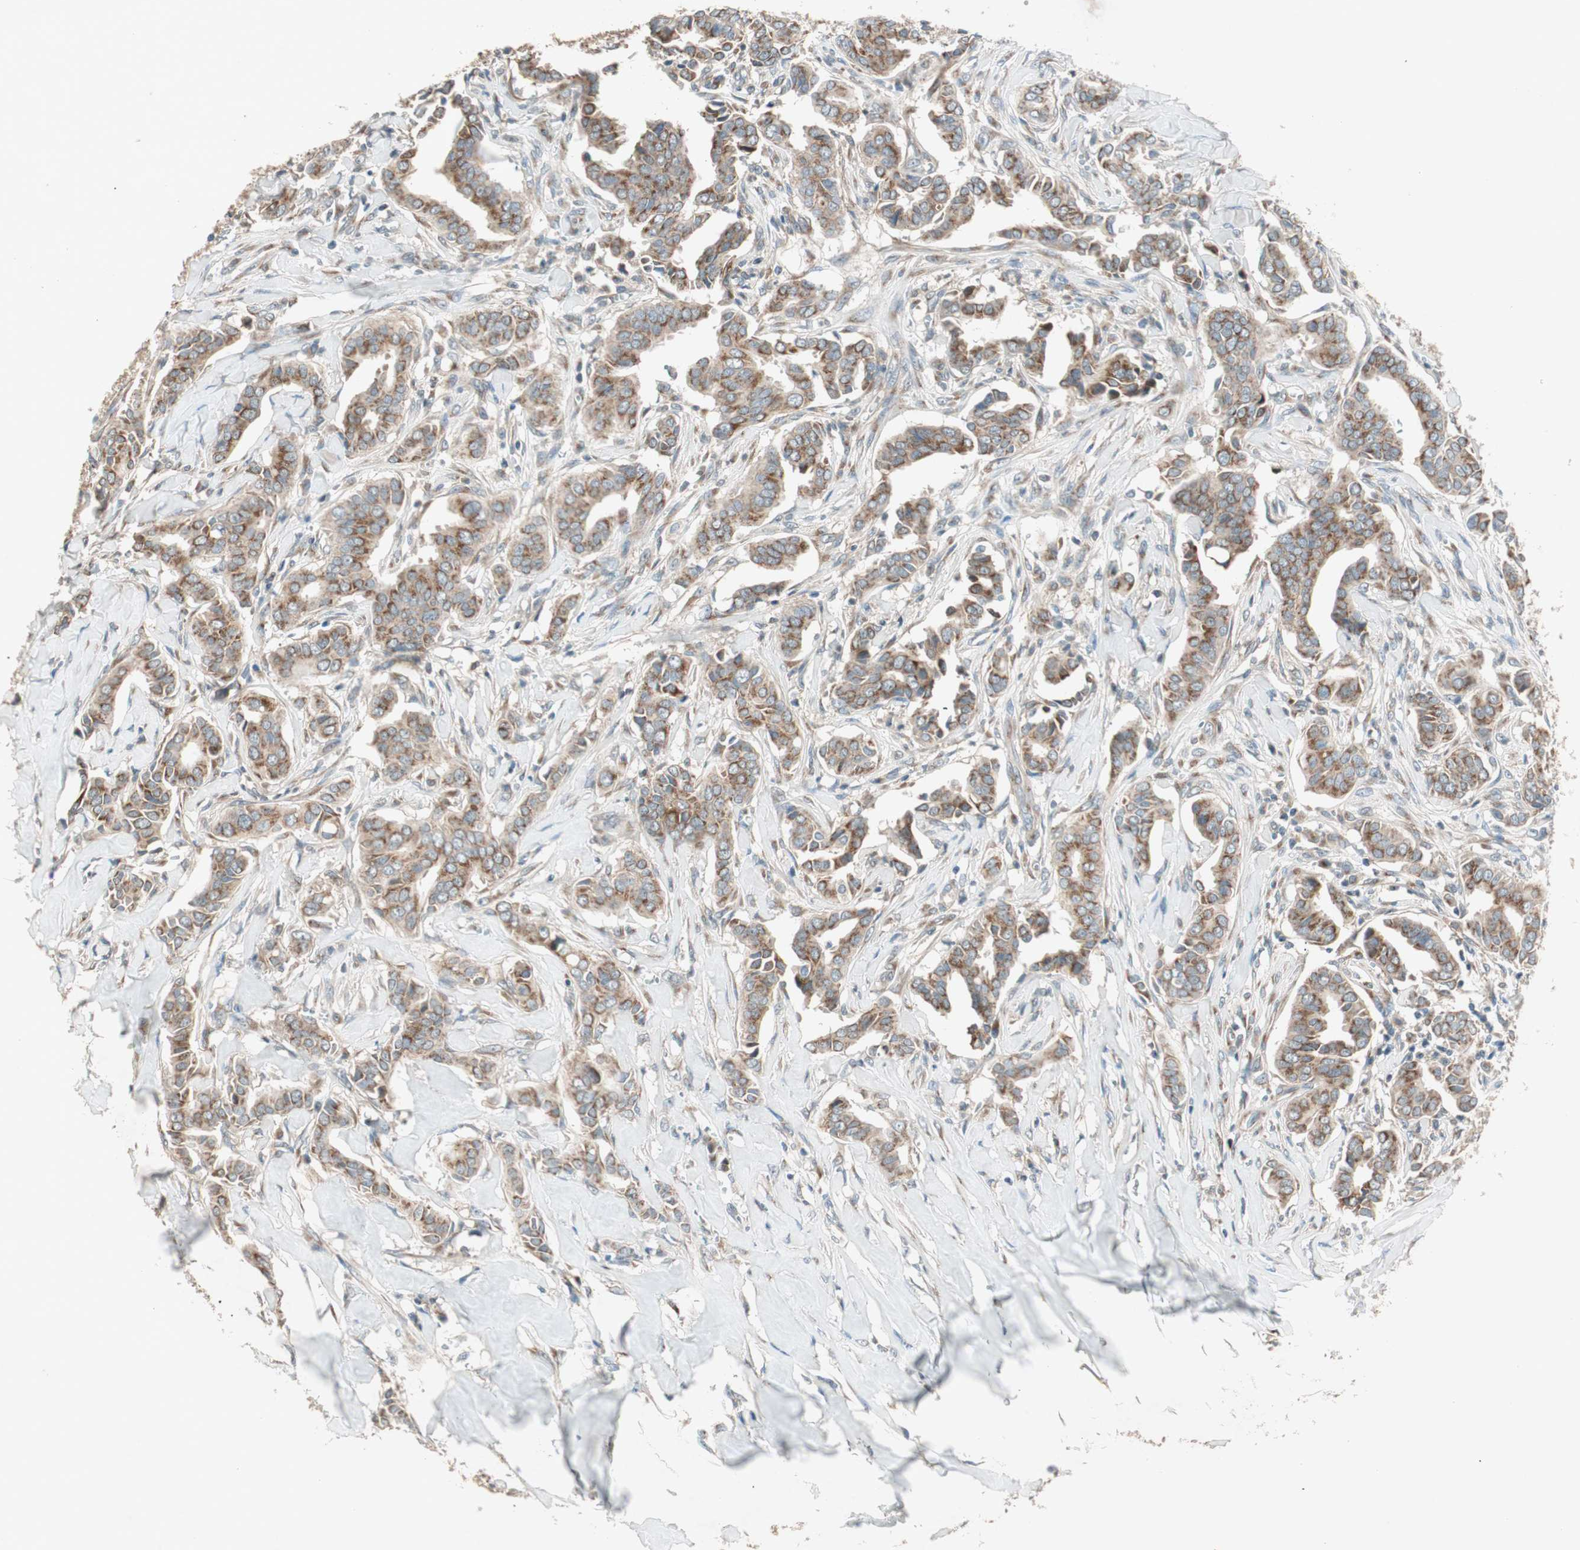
{"staining": {"intensity": "moderate", "quantity": ">75%", "location": "cytoplasmic/membranous"}, "tissue": "head and neck cancer", "cell_type": "Tumor cells", "image_type": "cancer", "snomed": [{"axis": "morphology", "description": "Adenocarcinoma, NOS"}, {"axis": "topography", "description": "Salivary gland"}, {"axis": "topography", "description": "Head-Neck"}], "caption": "Moderate cytoplasmic/membranous expression for a protein is seen in approximately >75% of tumor cells of head and neck cancer using immunohistochemistry.", "gene": "SEC16A", "patient": {"sex": "female", "age": 59}}